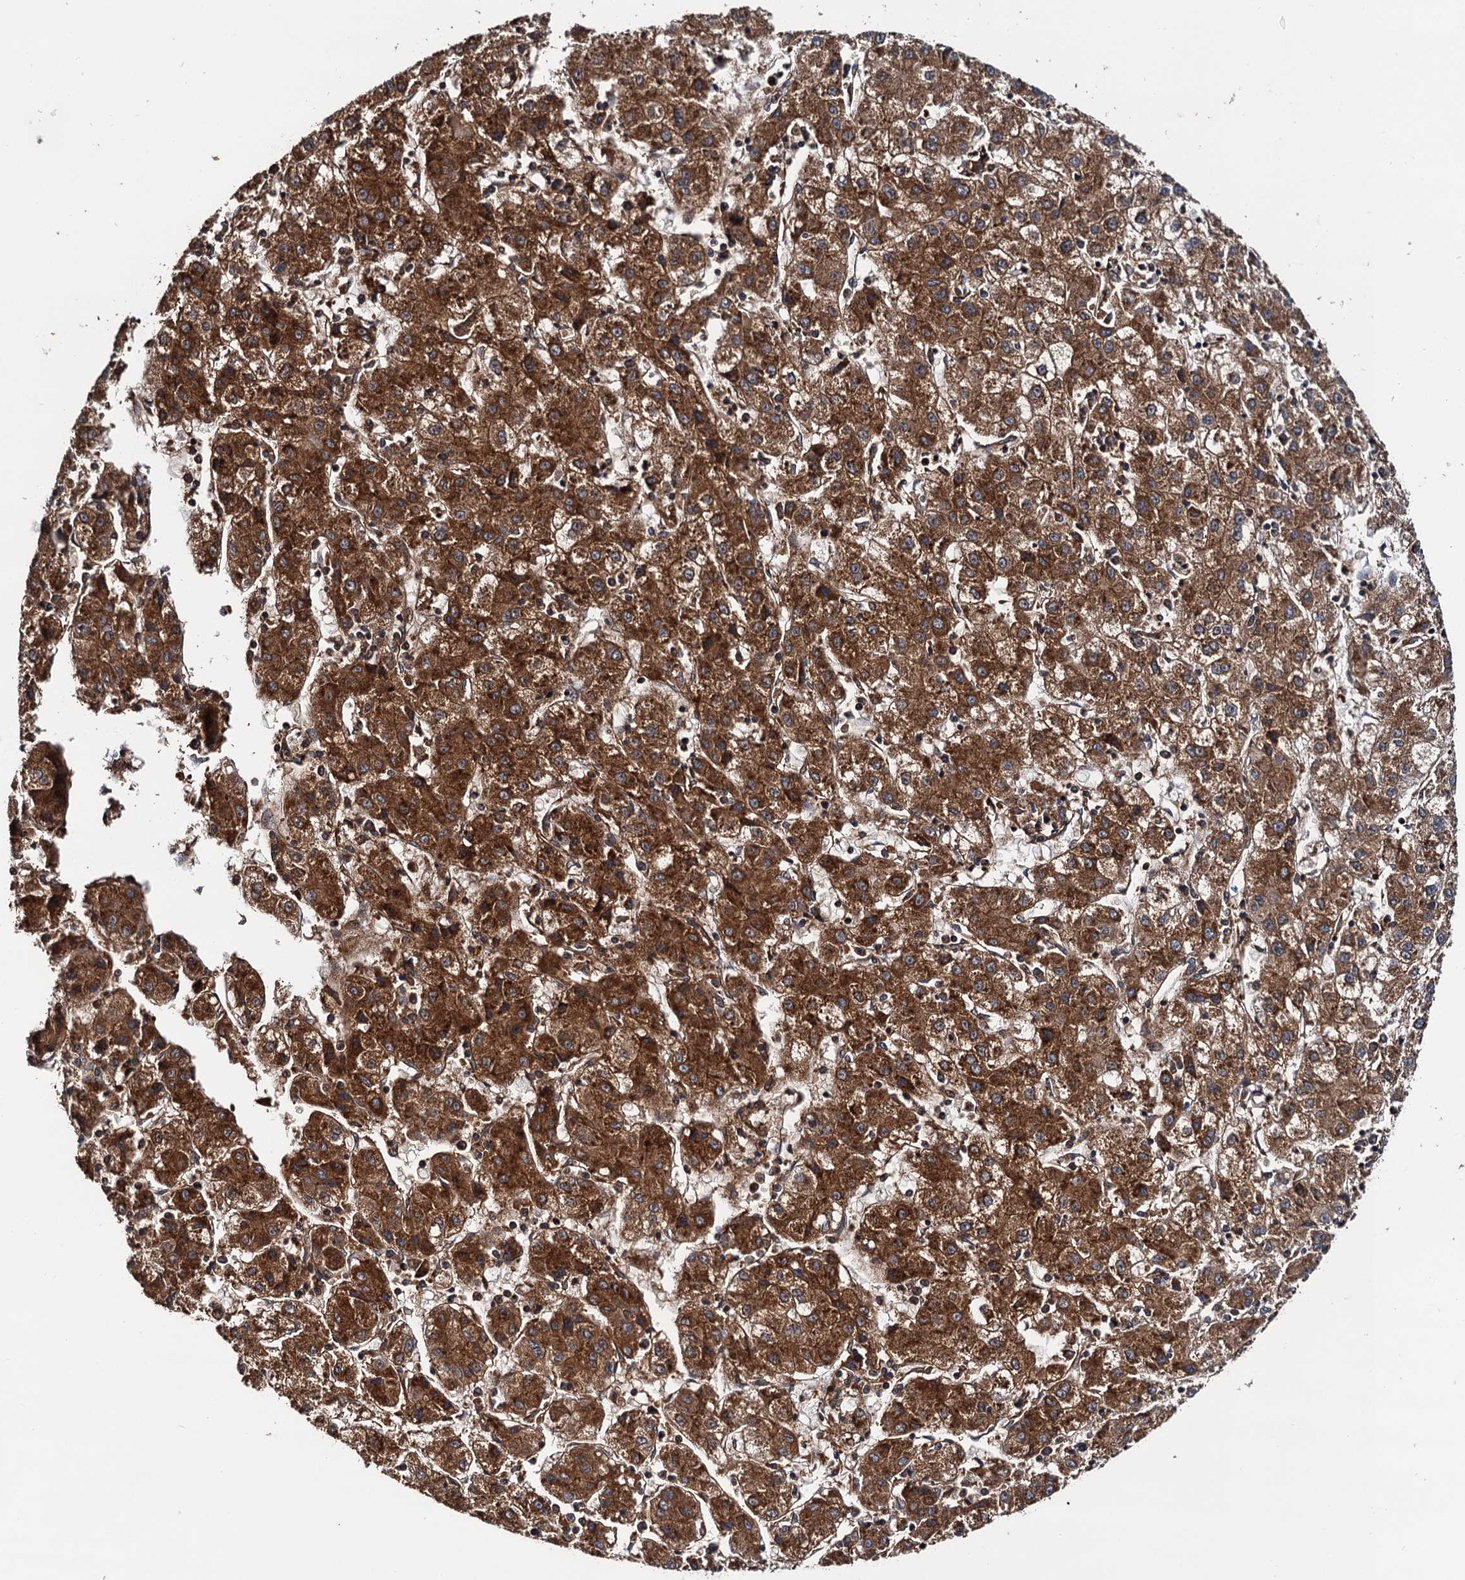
{"staining": {"intensity": "strong", "quantity": ">75%", "location": "cytoplasmic/membranous"}, "tissue": "liver cancer", "cell_type": "Tumor cells", "image_type": "cancer", "snomed": [{"axis": "morphology", "description": "Carcinoma, Hepatocellular, NOS"}, {"axis": "topography", "description": "Liver"}], "caption": "A brown stain shows strong cytoplasmic/membranous staining of a protein in liver cancer tumor cells.", "gene": "BORA", "patient": {"sex": "male", "age": 72}}